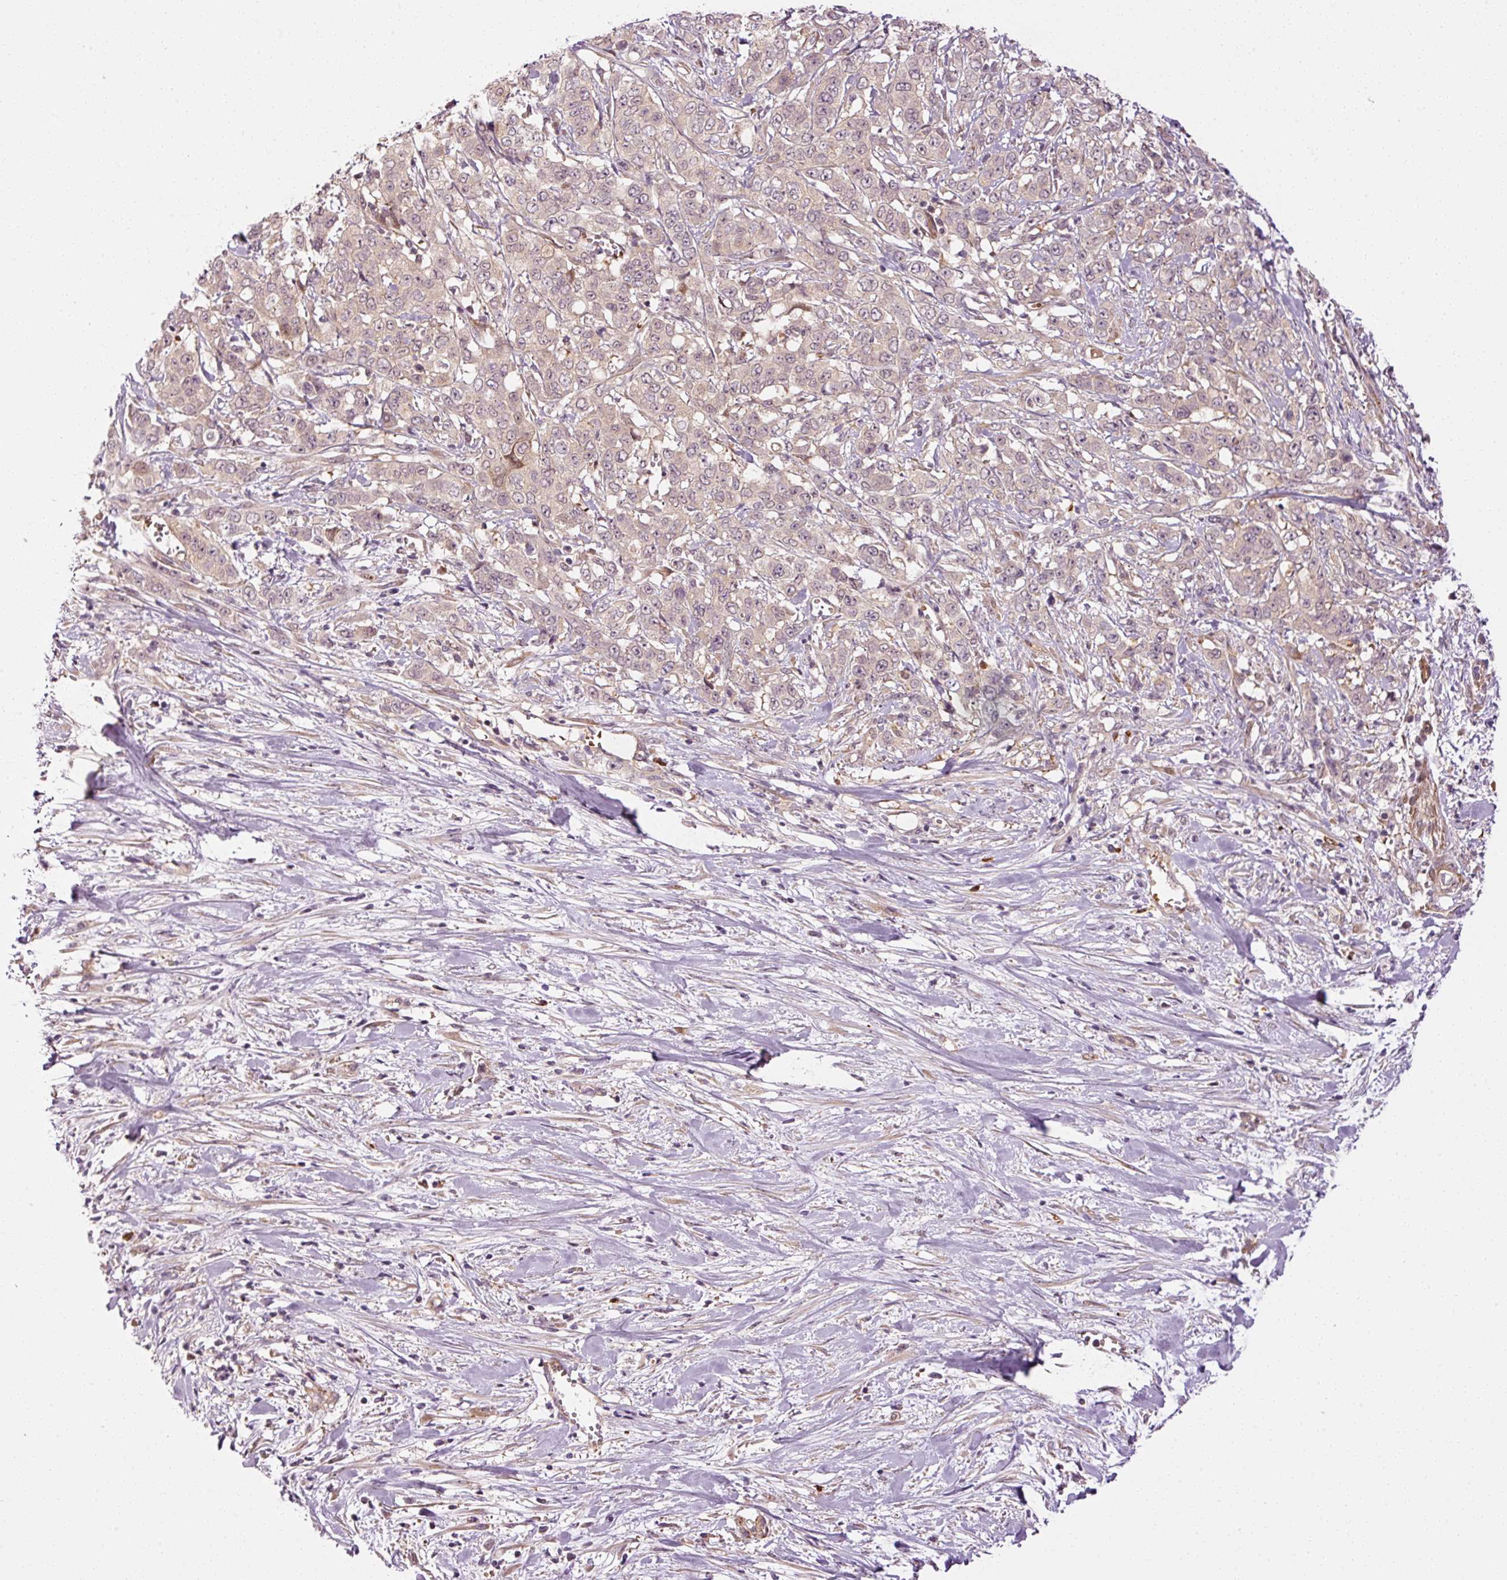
{"staining": {"intensity": "negative", "quantity": "none", "location": "none"}, "tissue": "stomach cancer", "cell_type": "Tumor cells", "image_type": "cancer", "snomed": [{"axis": "morphology", "description": "Adenocarcinoma, NOS"}, {"axis": "topography", "description": "Stomach, upper"}], "caption": "DAB immunohistochemical staining of adenocarcinoma (stomach) displays no significant expression in tumor cells. (Immunohistochemistry (ihc), brightfield microscopy, high magnification).", "gene": "PPP1R14B", "patient": {"sex": "male", "age": 62}}